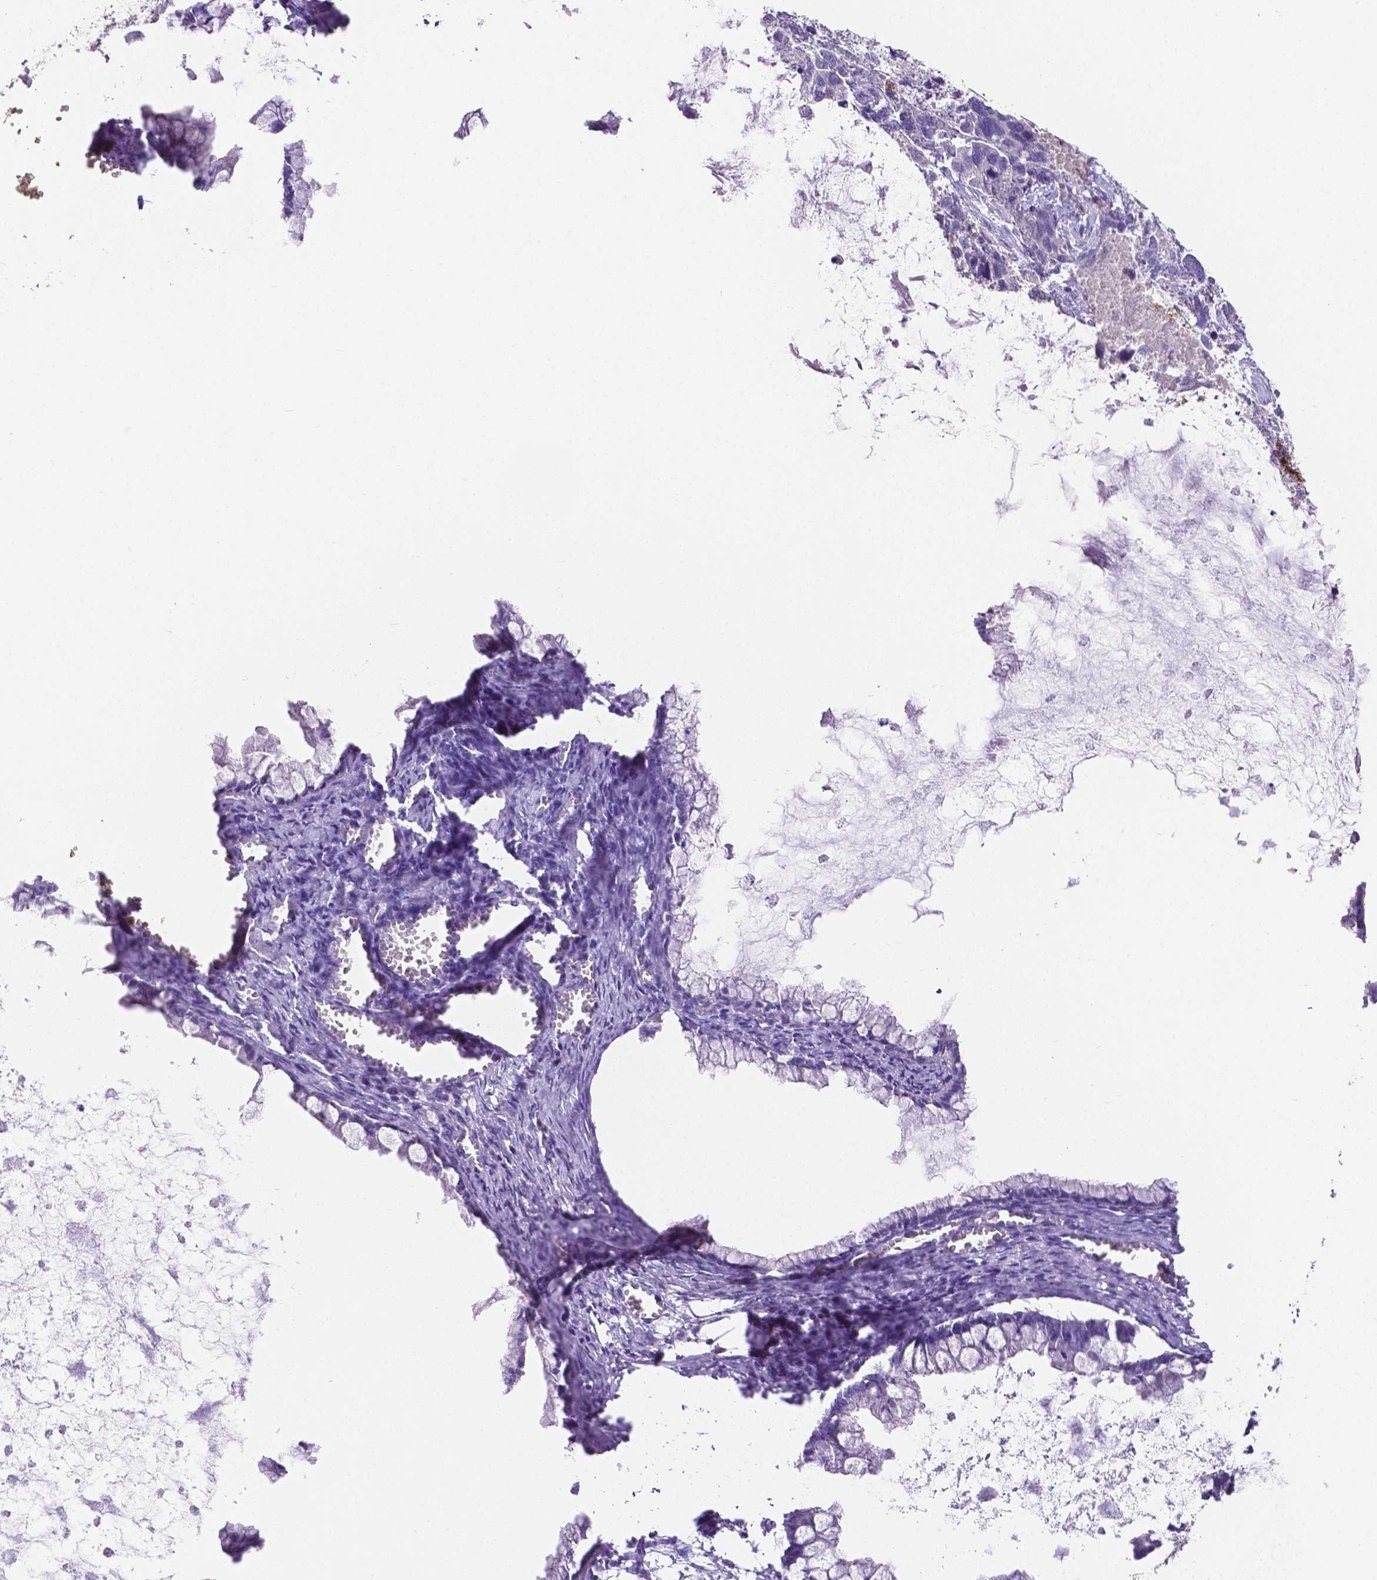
{"staining": {"intensity": "negative", "quantity": "none", "location": "none"}, "tissue": "ovarian cancer", "cell_type": "Tumor cells", "image_type": "cancer", "snomed": [{"axis": "morphology", "description": "Cystadenocarcinoma, mucinous, NOS"}, {"axis": "topography", "description": "Ovary"}], "caption": "This is an IHC image of human ovarian cancer (mucinous cystadenocarcinoma). There is no staining in tumor cells.", "gene": "MMP9", "patient": {"sex": "female", "age": 67}}